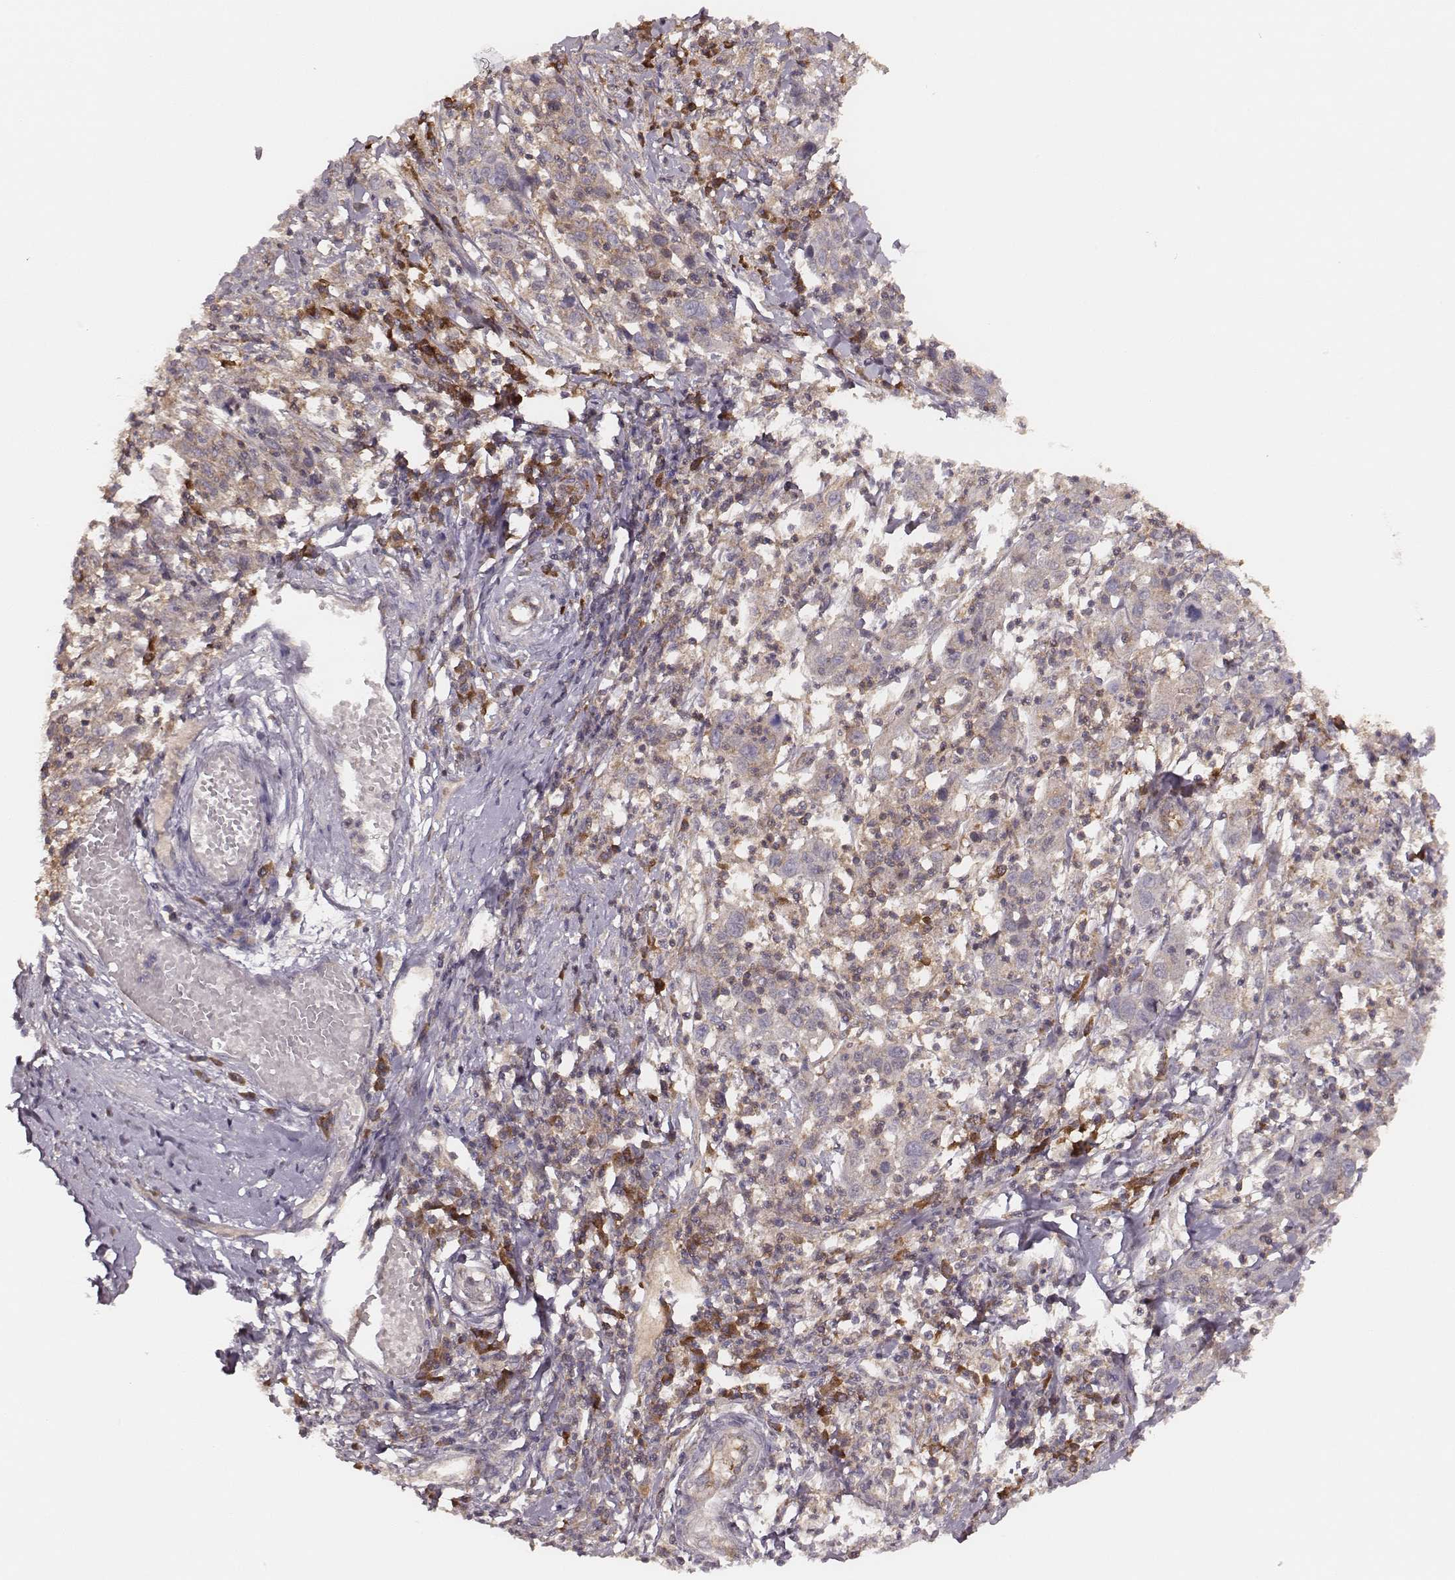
{"staining": {"intensity": "negative", "quantity": "none", "location": "none"}, "tissue": "cervical cancer", "cell_type": "Tumor cells", "image_type": "cancer", "snomed": [{"axis": "morphology", "description": "Squamous cell carcinoma, NOS"}, {"axis": "topography", "description": "Cervix"}], "caption": "DAB immunohistochemical staining of squamous cell carcinoma (cervical) demonstrates no significant expression in tumor cells. (Stains: DAB immunohistochemistry with hematoxylin counter stain, Microscopy: brightfield microscopy at high magnification).", "gene": "CARS1", "patient": {"sex": "female", "age": 46}}